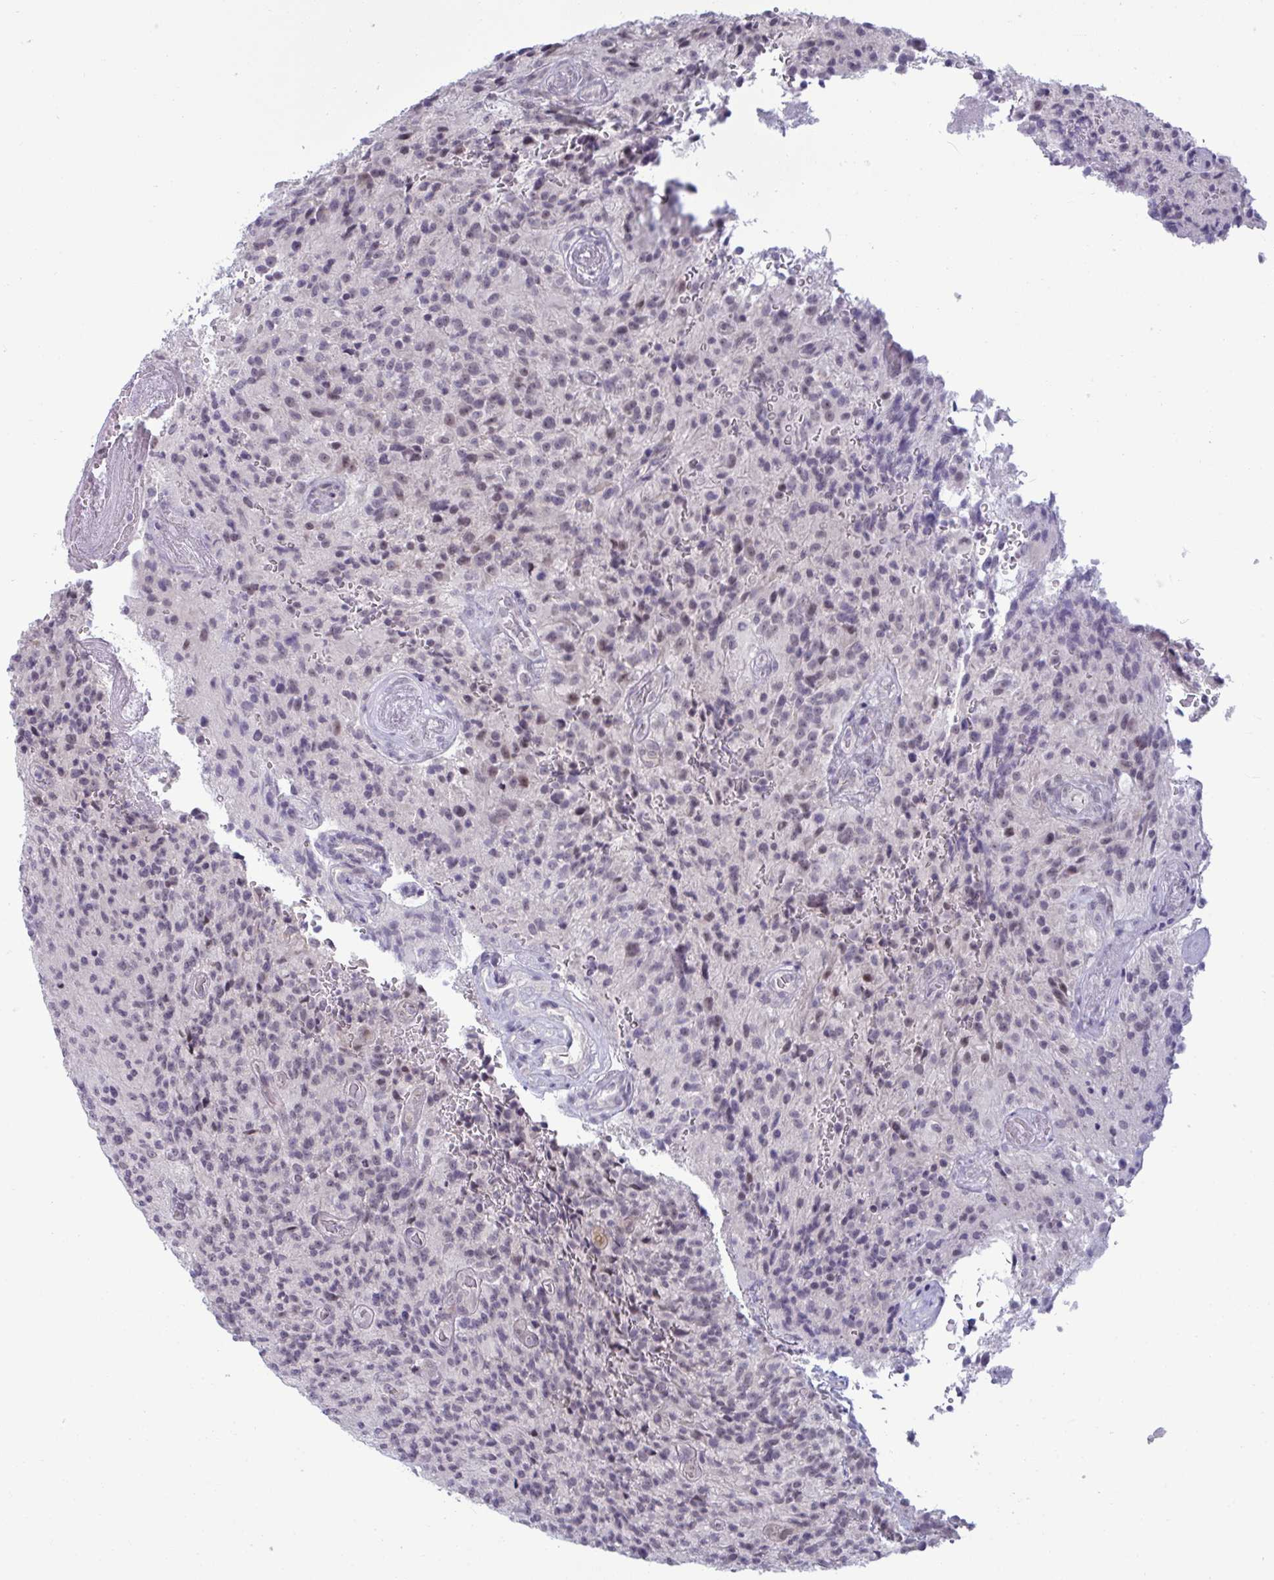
{"staining": {"intensity": "negative", "quantity": "none", "location": "none"}, "tissue": "glioma", "cell_type": "Tumor cells", "image_type": "cancer", "snomed": [{"axis": "morphology", "description": "Normal tissue, NOS"}, {"axis": "morphology", "description": "Glioma, malignant, High grade"}, {"axis": "topography", "description": "Cerebral cortex"}], "caption": "High magnification brightfield microscopy of malignant high-grade glioma stained with DAB (brown) and counterstained with hematoxylin (blue): tumor cells show no significant staining.", "gene": "RNASEH1", "patient": {"sex": "male", "age": 56}}